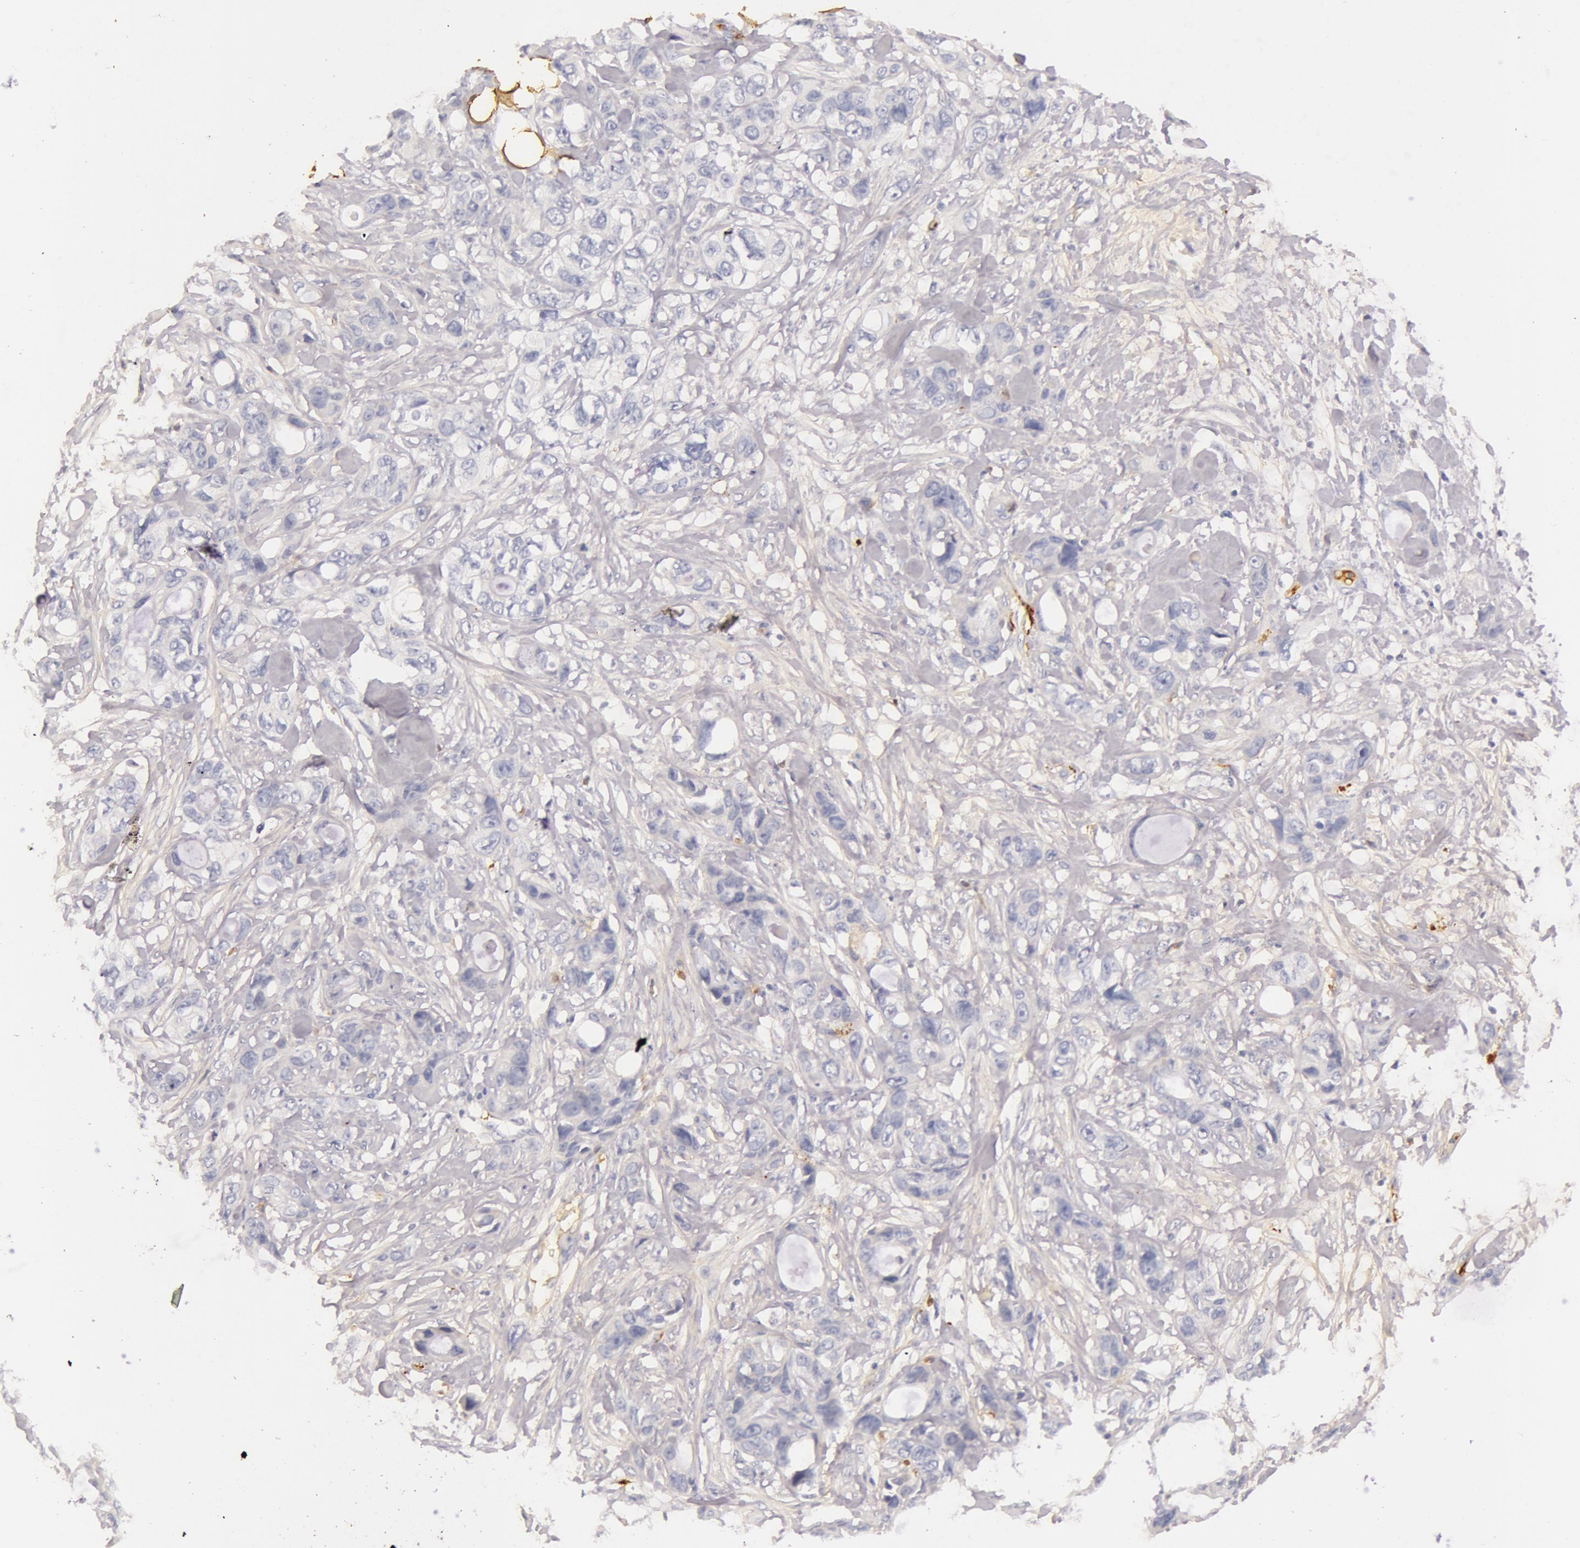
{"staining": {"intensity": "negative", "quantity": "none", "location": "none"}, "tissue": "stomach cancer", "cell_type": "Tumor cells", "image_type": "cancer", "snomed": [{"axis": "morphology", "description": "Adenocarcinoma, NOS"}, {"axis": "topography", "description": "Stomach, upper"}], "caption": "This is an immunohistochemistry (IHC) histopathology image of stomach adenocarcinoma. There is no expression in tumor cells.", "gene": "C4BPA", "patient": {"sex": "male", "age": 47}}